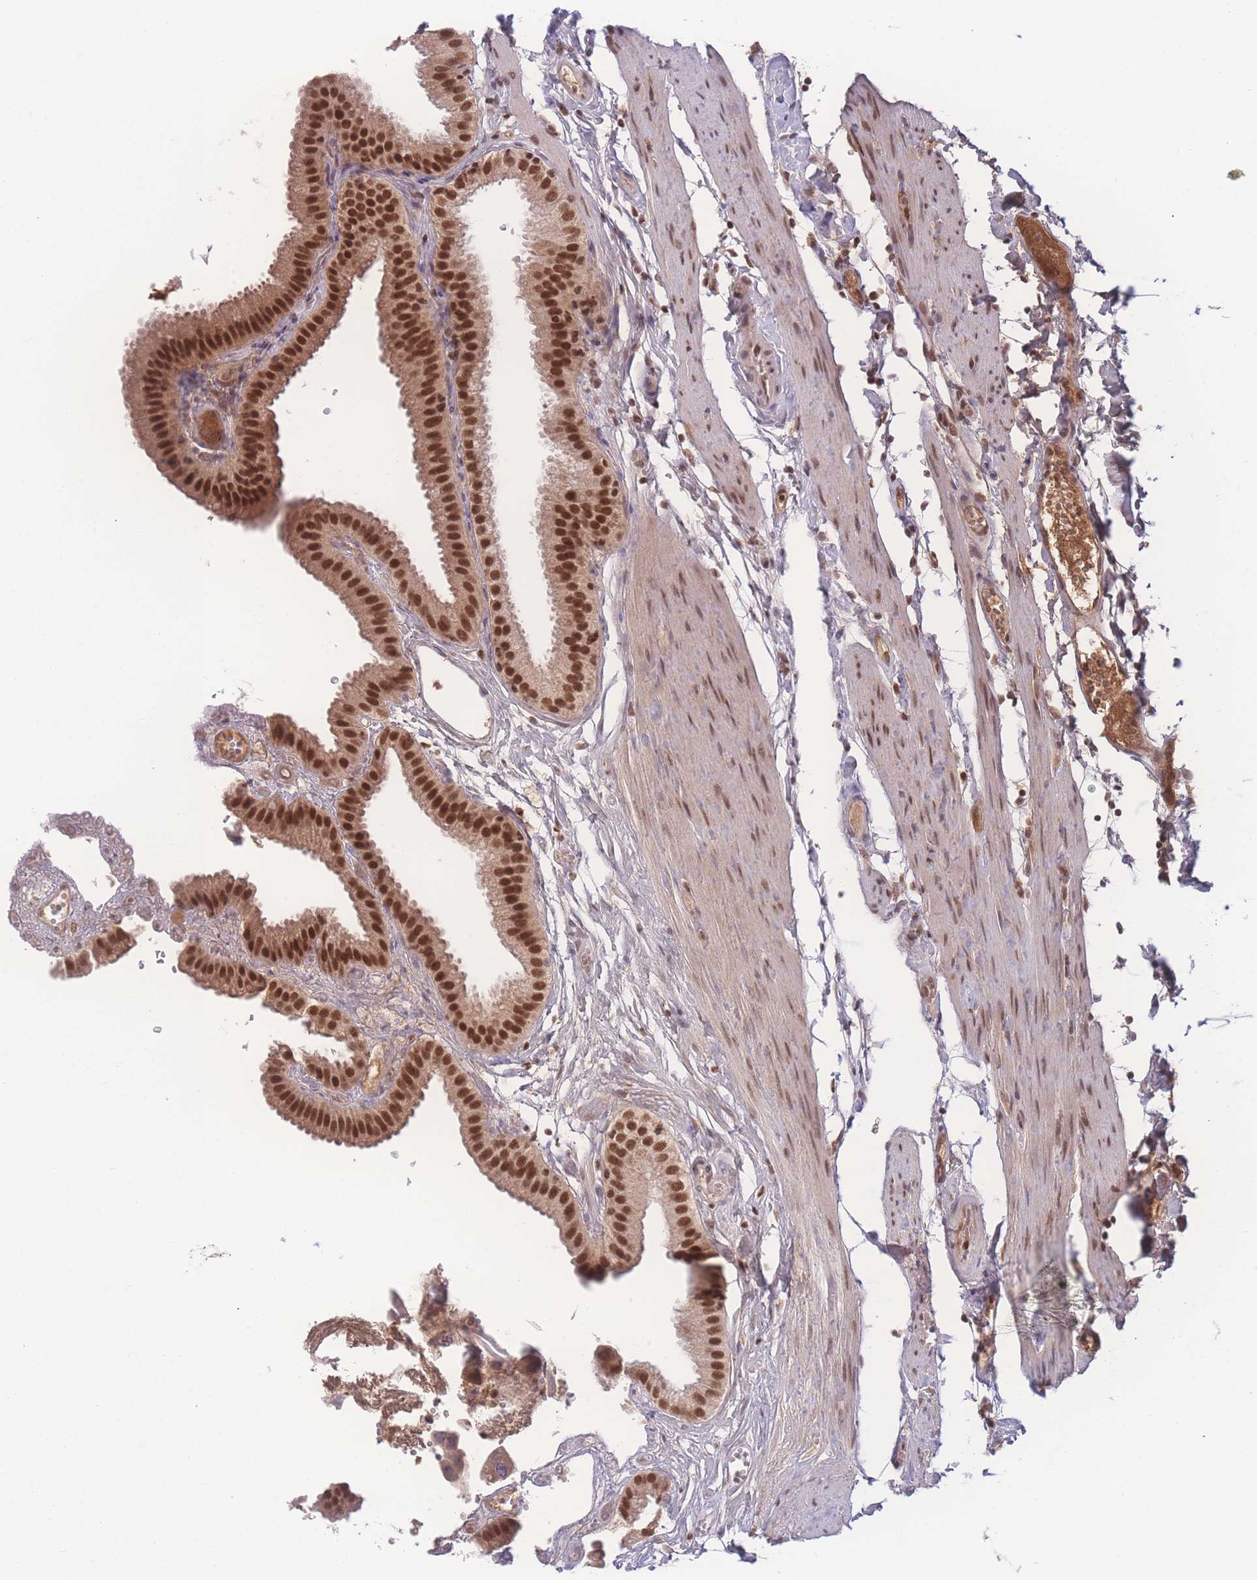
{"staining": {"intensity": "strong", "quantity": ">75%", "location": "nuclear"}, "tissue": "gallbladder", "cell_type": "Glandular cells", "image_type": "normal", "snomed": [{"axis": "morphology", "description": "Normal tissue, NOS"}, {"axis": "topography", "description": "Gallbladder"}], "caption": "Immunohistochemistry of unremarkable gallbladder displays high levels of strong nuclear positivity in about >75% of glandular cells.", "gene": "RAVER1", "patient": {"sex": "female", "age": 61}}